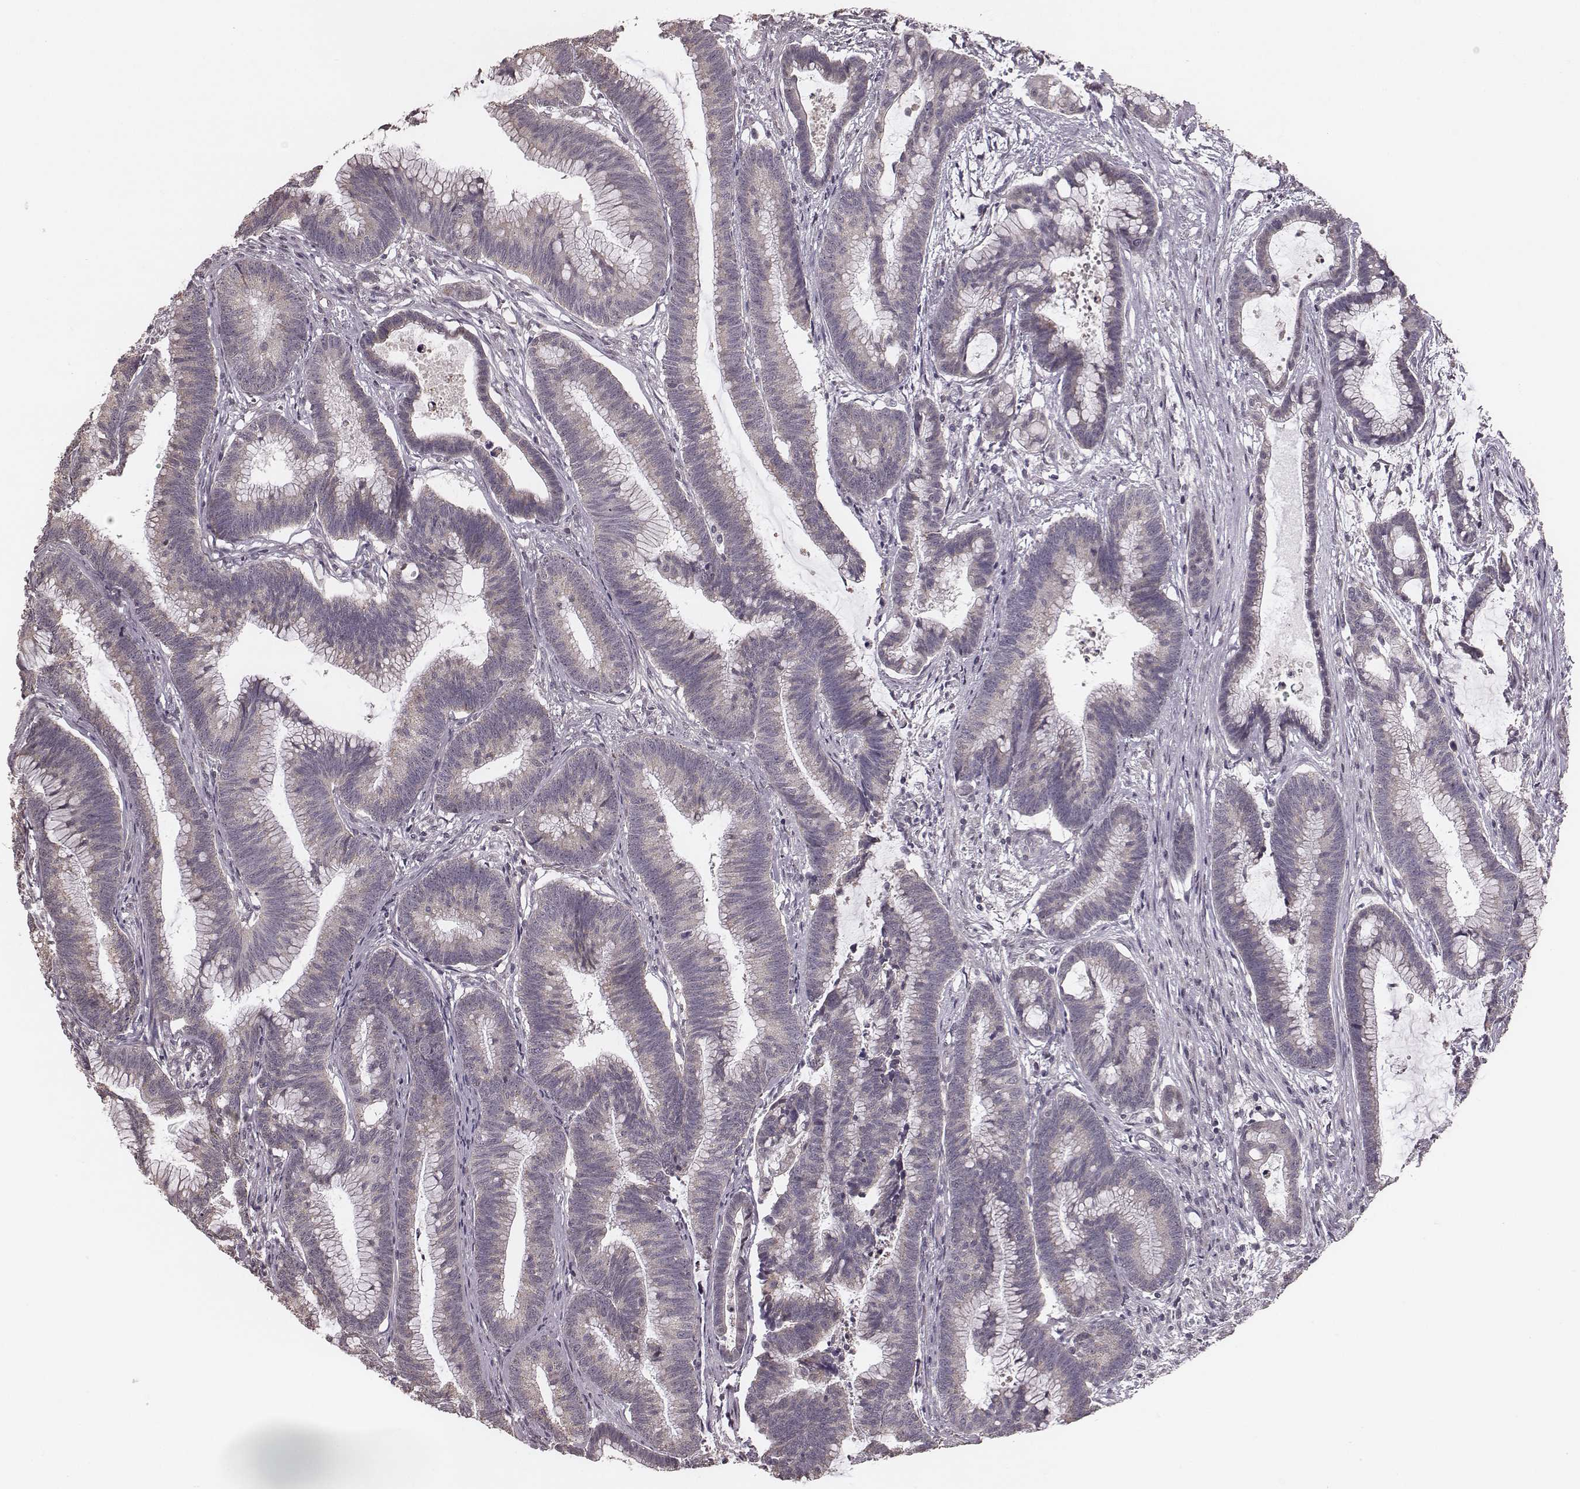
{"staining": {"intensity": "negative", "quantity": "none", "location": "none"}, "tissue": "colorectal cancer", "cell_type": "Tumor cells", "image_type": "cancer", "snomed": [{"axis": "morphology", "description": "Adenocarcinoma, NOS"}, {"axis": "topography", "description": "Colon"}], "caption": "Tumor cells show no significant protein positivity in colorectal cancer. (Immunohistochemistry, brightfield microscopy, high magnification).", "gene": "SLC7A4", "patient": {"sex": "female", "age": 78}}